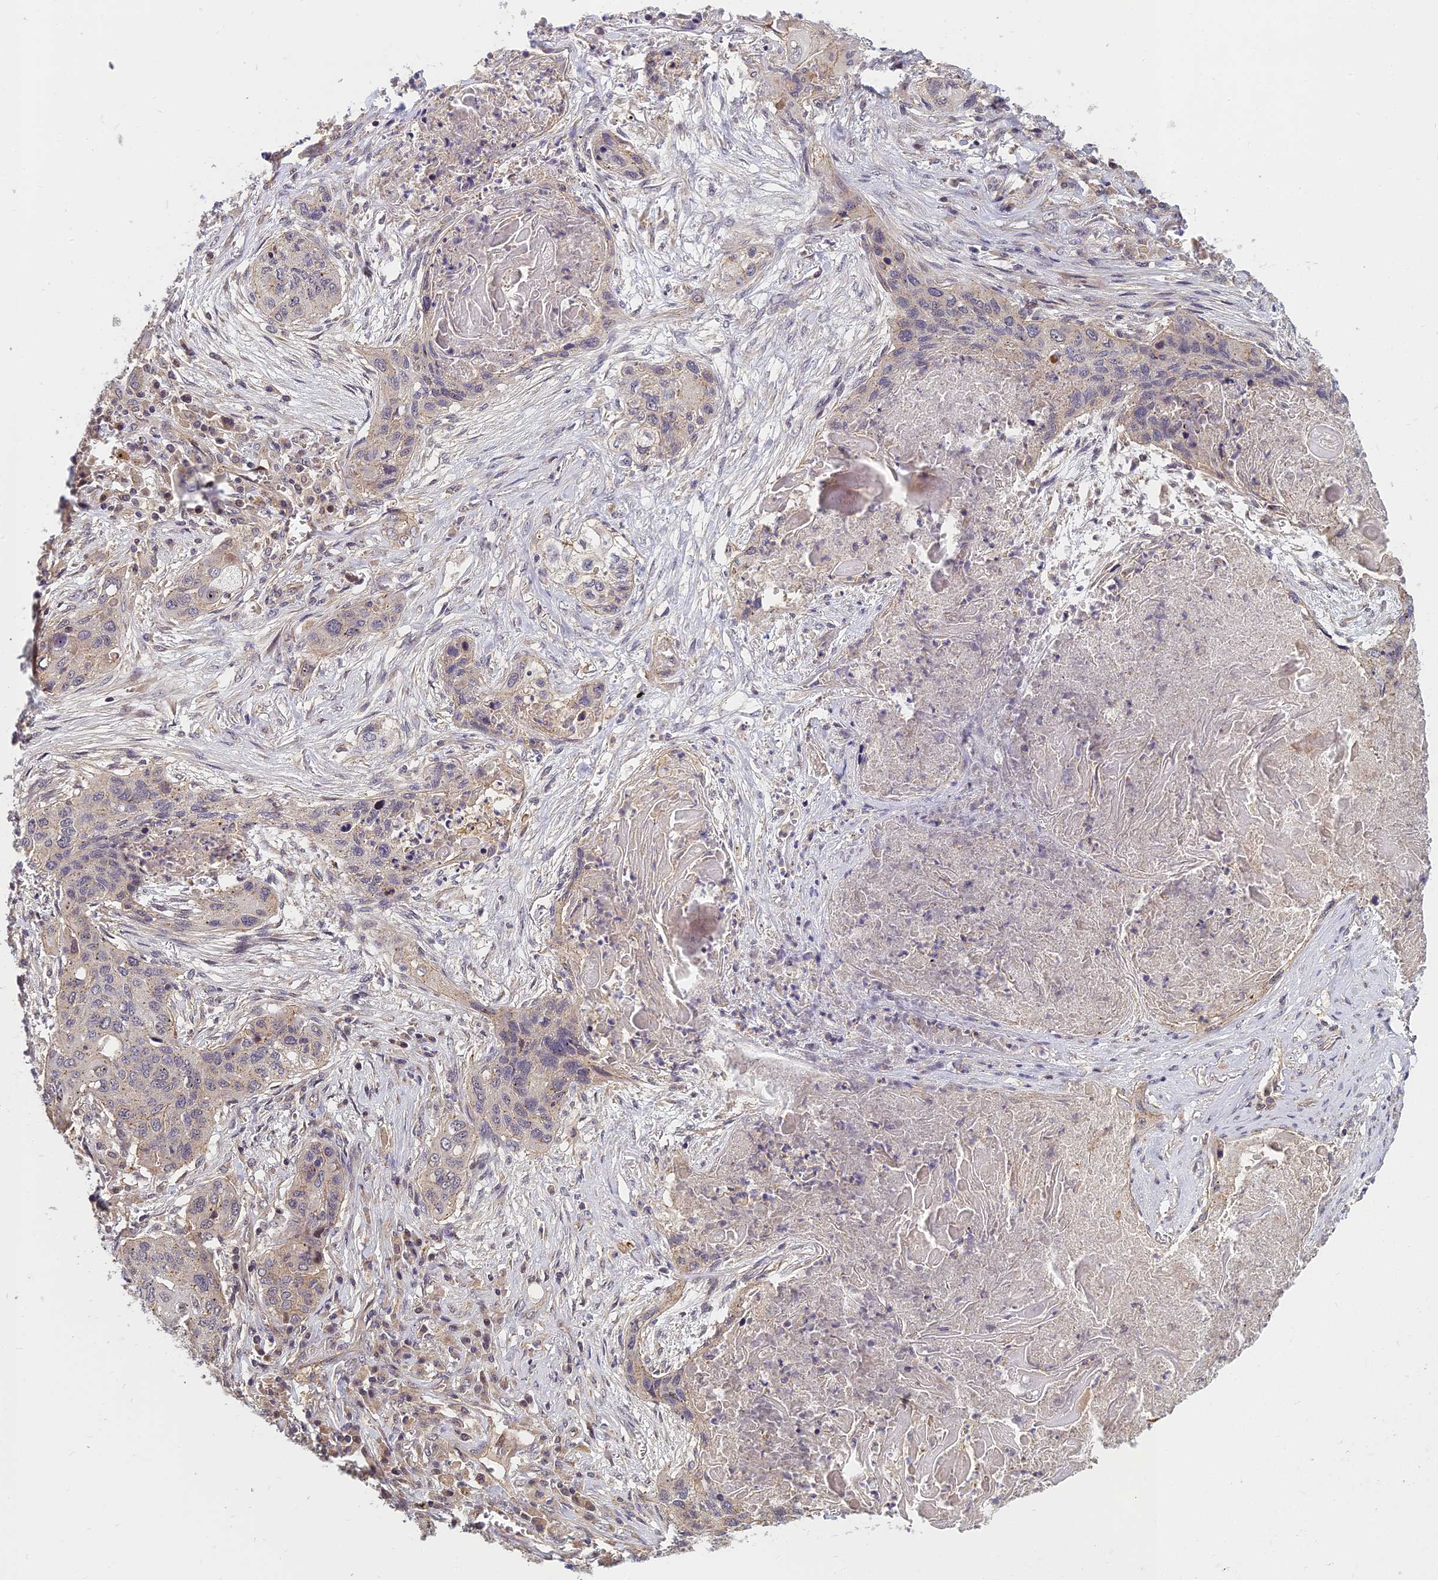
{"staining": {"intensity": "negative", "quantity": "none", "location": "none"}, "tissue": "lung cancer", "cell_type": "Tumor cells", "image_type": "cancer", "snomed": [{"axis": "morphology", "description": "Squamous cell carcinoma, NOS"}, {"axis": "topography", "description": "Lung"}], "caption": "A high-resolution histopathology image shows immunohistochemistry (IHC) staining of squamous cell carcinoma (lung), which exhibits no significant expression in tumor cells.", "gene": "PIKFYVE", "patient": {"sex": "female", "age": 63}}